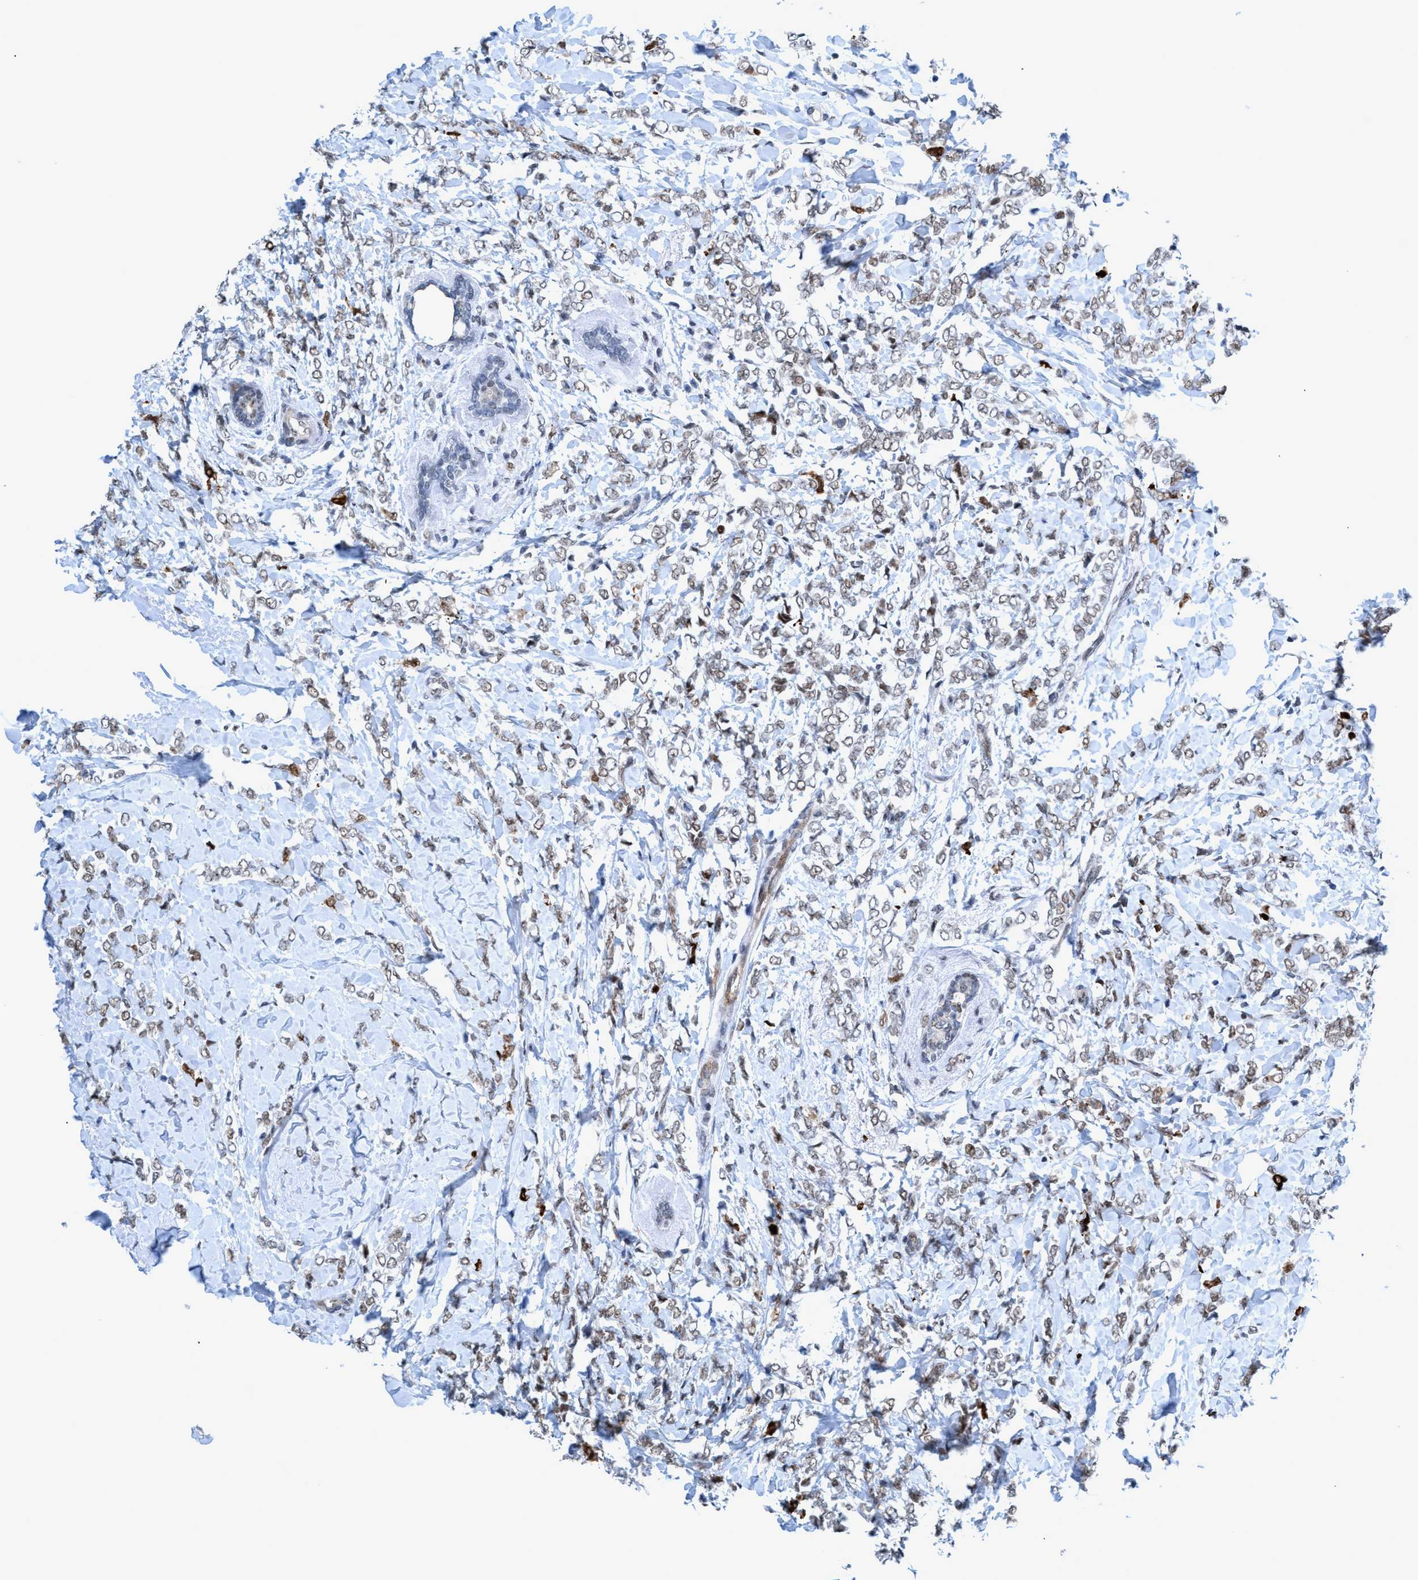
{"staining": {"intensity": "weak", "quantity": ">75%", "location": "nuclear"}, "tissue": "breast cancer", "cell_type": "Tumor cells", "image_type": "cancer", "snomed": [{"axis": "morphology", "description": "Normal tissue, NOS"}, {"axis": "morphology", "description": "Lobular carcinoma"}, {"axis": "topography", "description": "Breast"}], "caption": "An image of breast cancer (lobular carcinoma) stained for a protein exhibits weak nuclear brown staining in tumor cells.", "gene": "CWC27", "patient": {"sex": "female", "age": 47}}